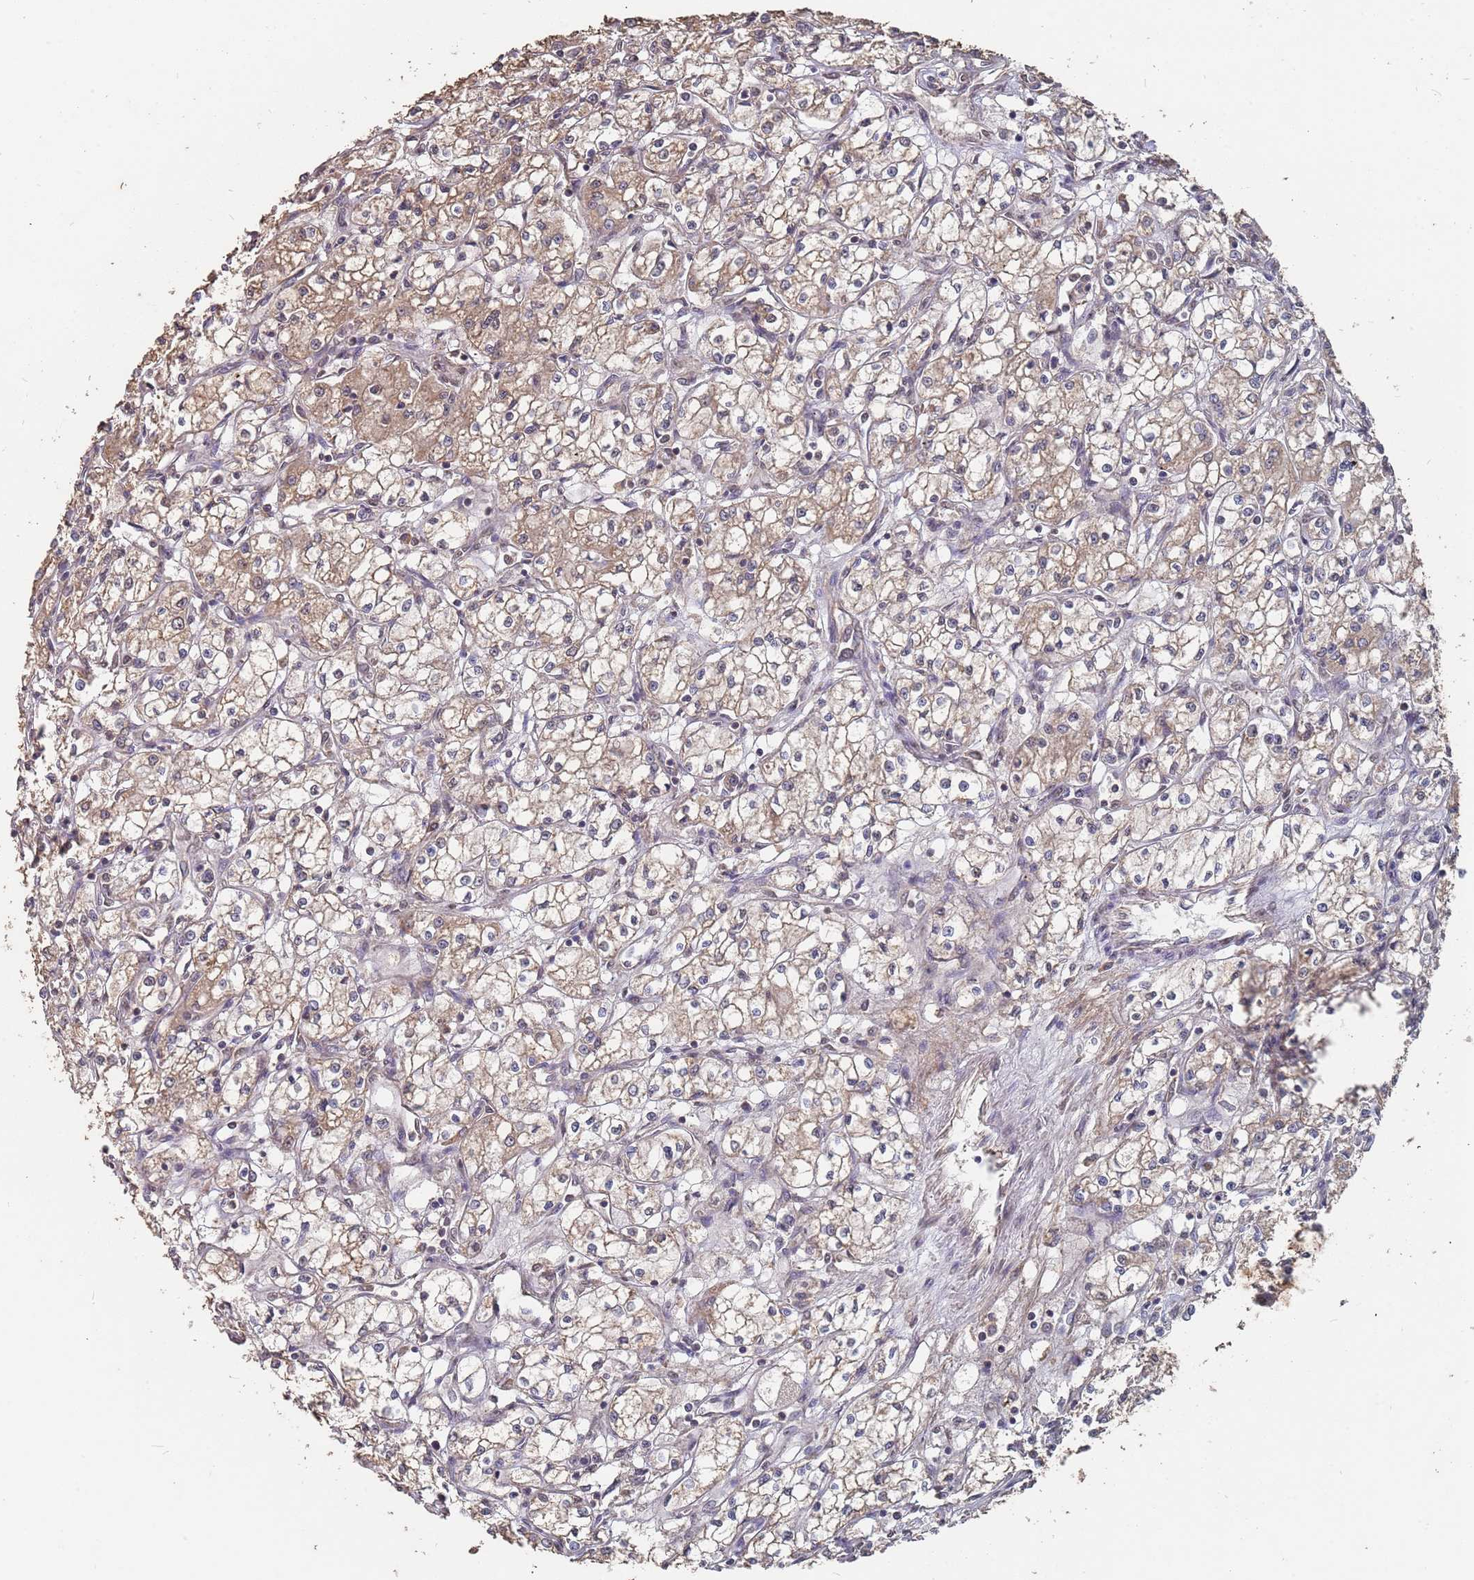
{"staining": {"intensity": "weak", "quantity": ">75%", "location": "cytoplasmic/membranous"}, "tissue": "renal cancer", "cell_type": "Tumor cells", "image_type": "cancer", "snomed": [{"axis": "morphology", "description": "Adenocarcinoma, NOS"}, {"axis": "topography", "description": "Kidney"}], "caption": "Protein analysis of renal cancer tissue demonstrates weak cytoplasmic/membranous expression in approximately >75% of tumor cells.", "gene": "PRORP", "patient": {"sex": "male", "age": 59}}